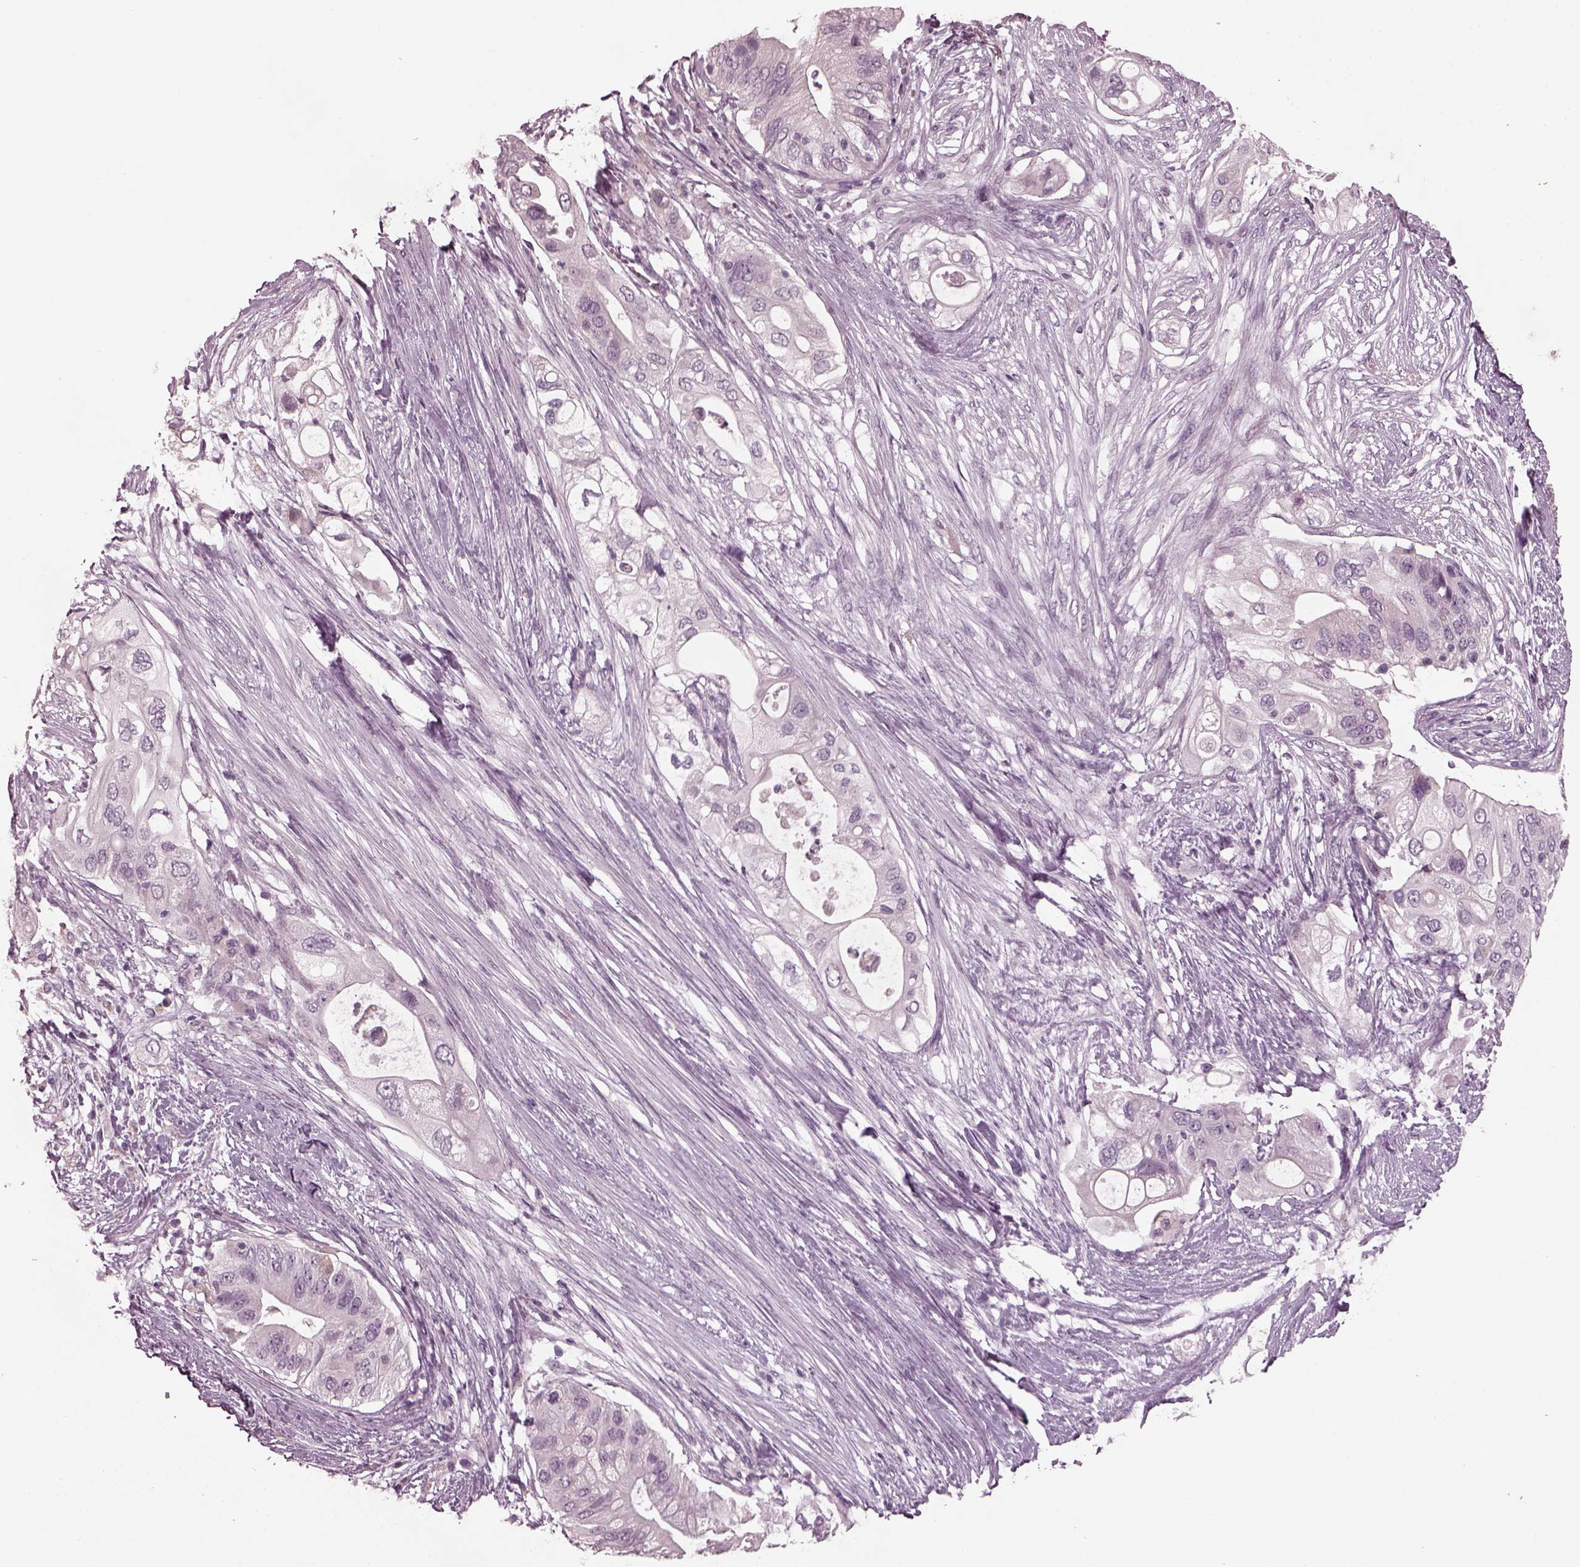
{"staining": {"intensity": "negative", "quantity": "none", "location": "none"}, "tissue": "pancreatic cancer", "cell_type": "Tumor cells", "image_type": "cancer", "snomed": [{"axis": "morphology", "description": "Adenocarcinoma, NOS"}, {"axis": "topography", "description": "Pancreas"}], "caption": "This is an IHC histopathology image of human pancreatic adenocarcinoma. There is no staining in tumor cells.", "gene": "RCVRN", "patient": {"sex": "female", "age": 72}}